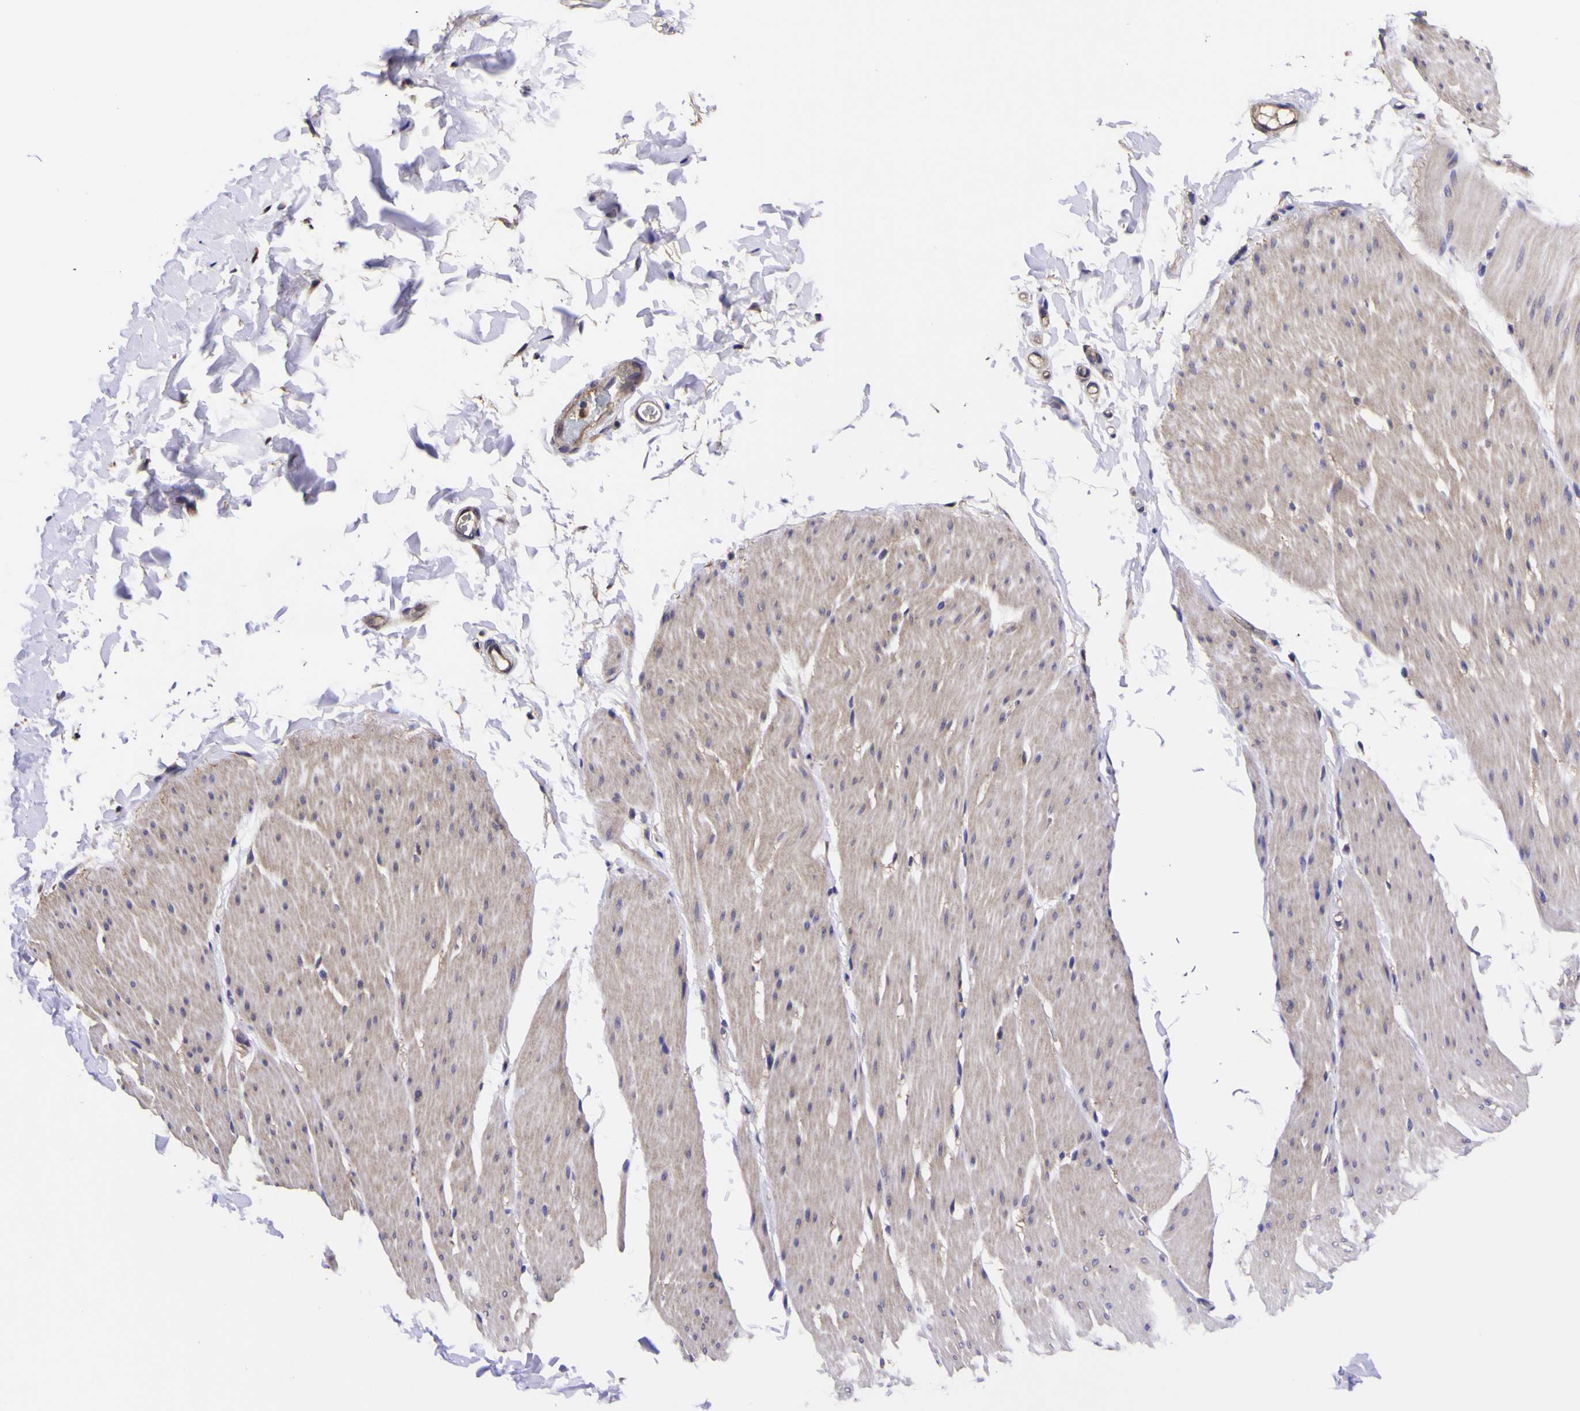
{"staining": {"intensity": "weak", "quantity": ">75%", "location": "cytoplasmic/membranous"}, "tissue": "smooth muscle", "cell_type": "Smooth muscle cells", "image_type": "normal", "snomed": [{"axis": "morphology", "description": "Normal tissue, NOS"}, {"axis": "topography", "description": "Smooth muscle"}, {"axis": "topography", "description": "Colon"}], "caption": "High-power microscopy captured an IHC photomicrograph of unremarkable smooth muscle, revealing weak cytoplasmic/membranous positivity in about >75% of smooth muscle cells. Immunohistochemistry (ihc) stains the protein of interest in brown and the nuclei are stained blue.", "gene": "MAPK14", "patient": {"sex": "male", "age": 67}}